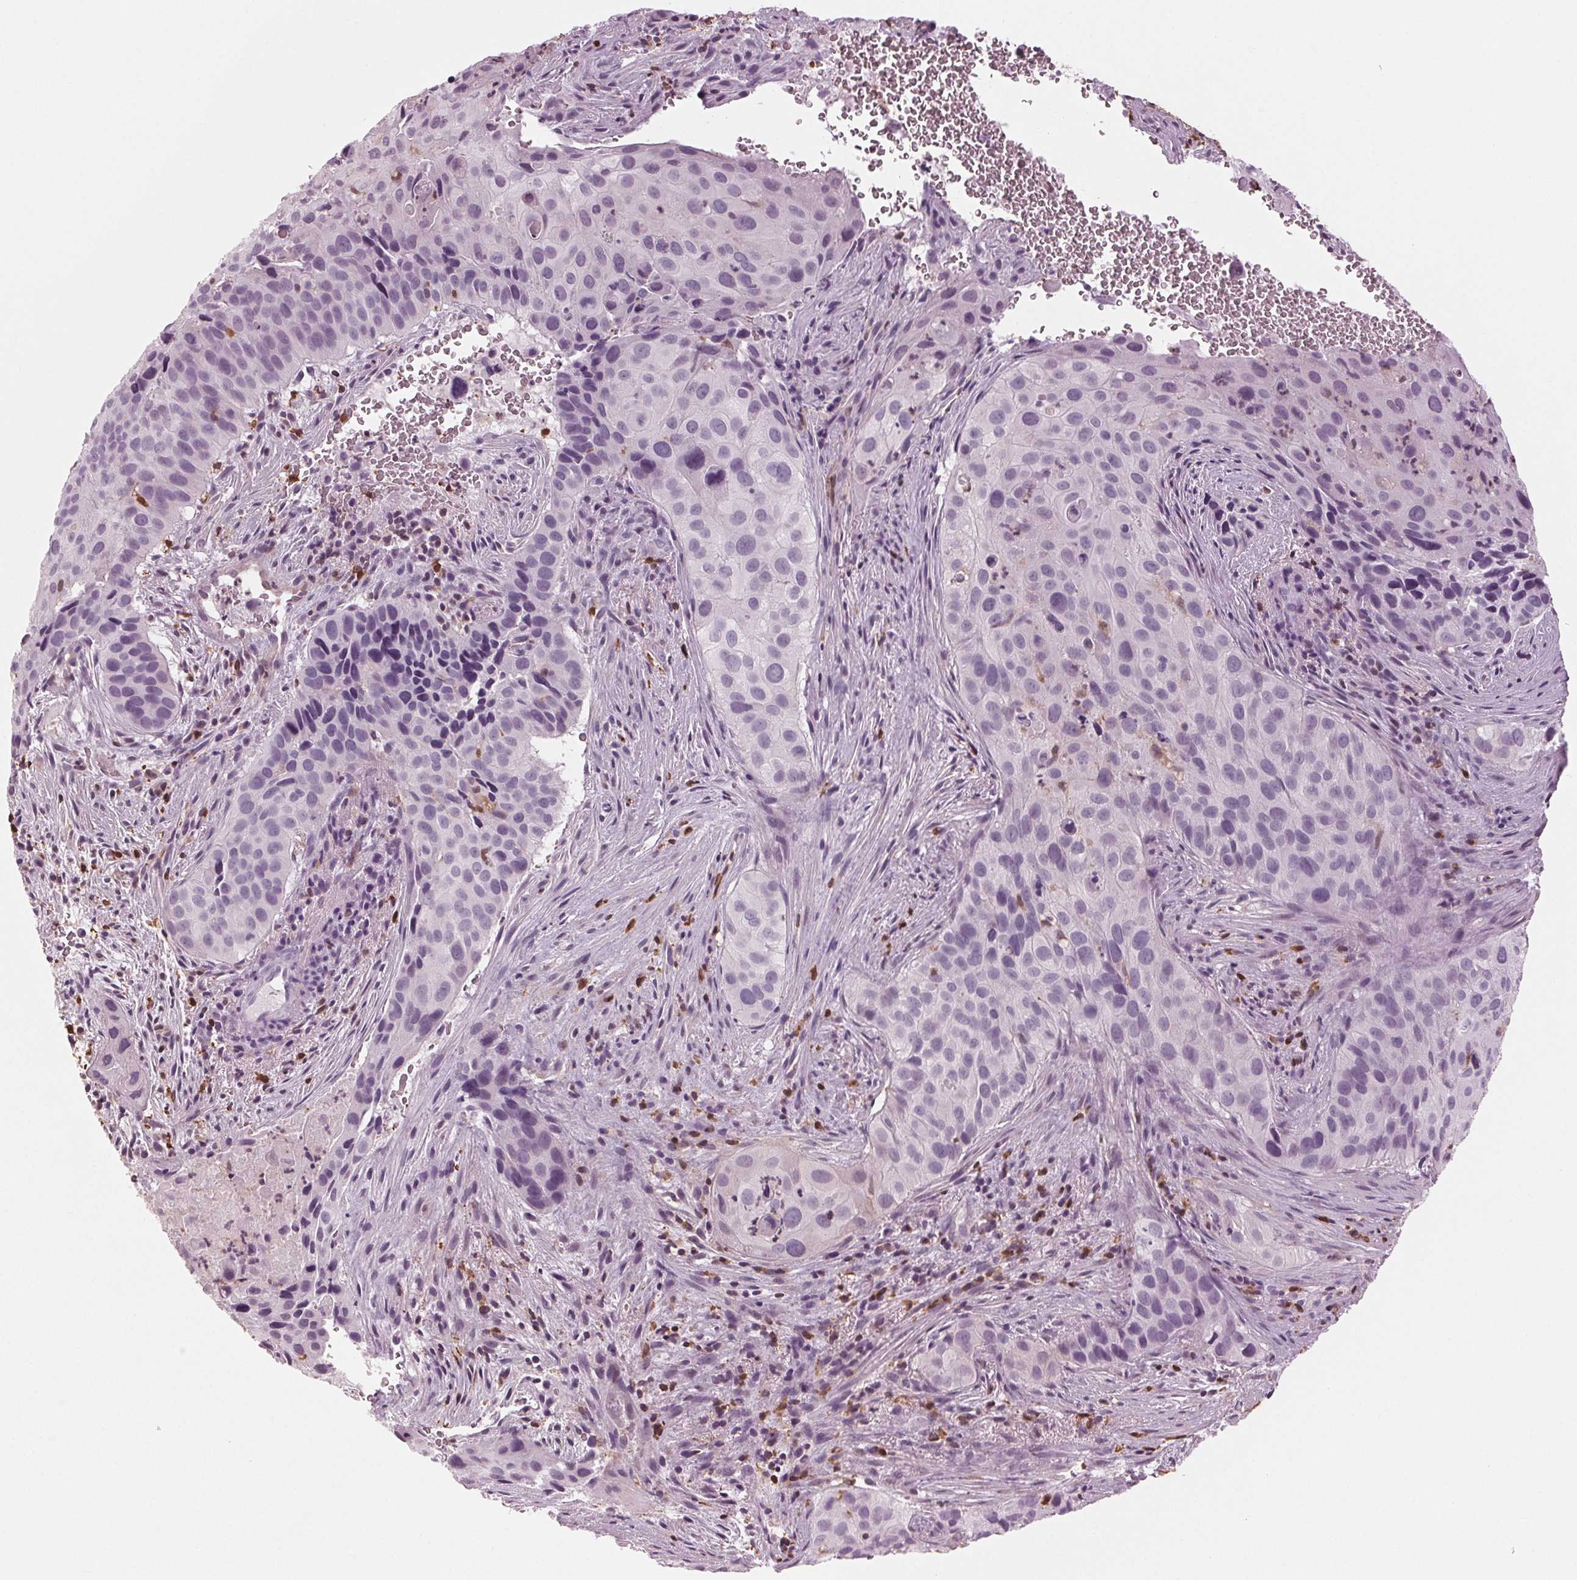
{"staining": {"intensity": "negative", "quantity": "none", "location": "none"}, "tissue": "cervical cancer", "cell_type": "Tumor cells", "image_type": "cancer", "snomed": [{"axis": "morphology", "description": "Squamous cell carcinoma, NOS"}, {"axis": "topography", "description": "Cervix"}], "caption": "The immunohistochemistry (IHC) micrograph has no significant positivity in tumor cells of squamous cell carcinoma (cervical) tissue.", "gene": "BTLA", "patient": {"sex": "female", "age": 38}}